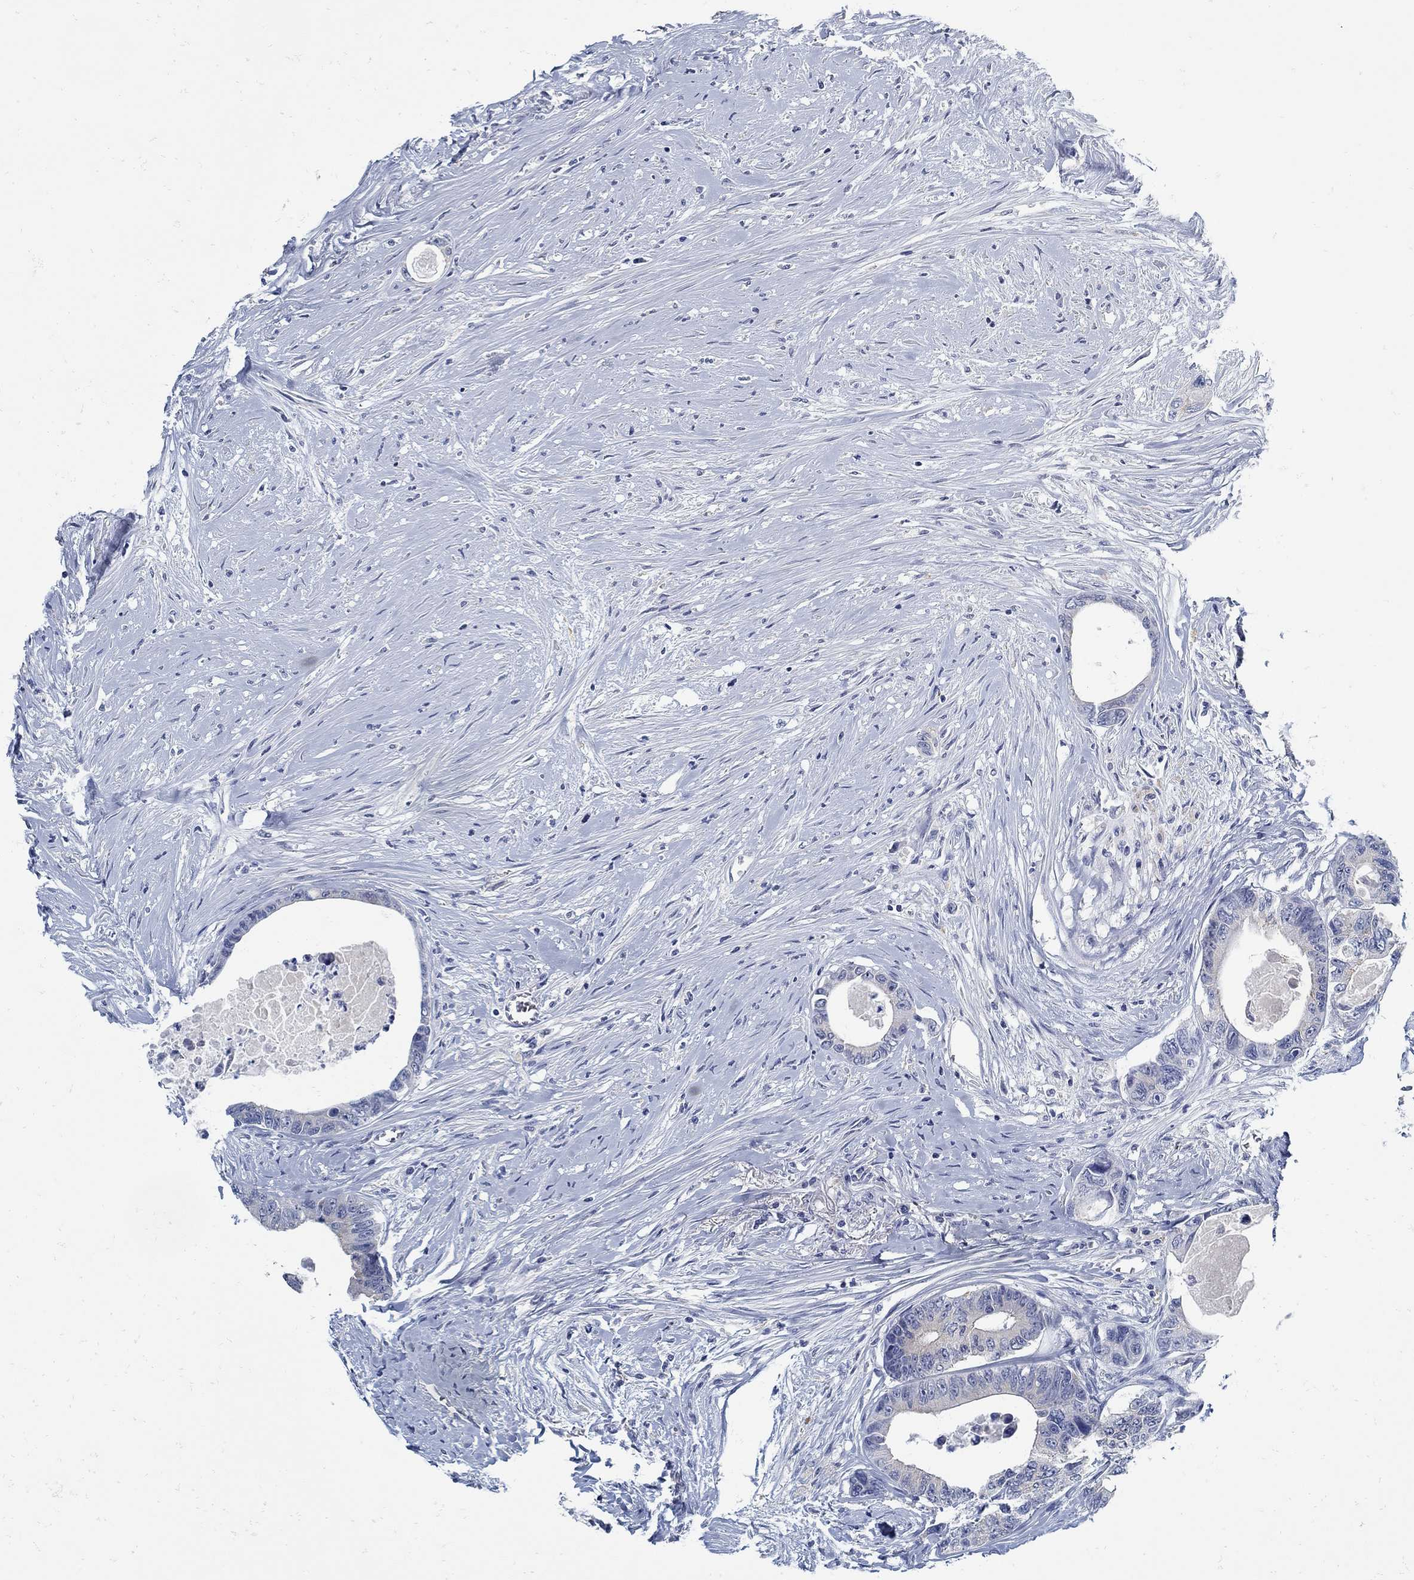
{"staining": {"intensity": "weak", "quantity": "<25%", "location": "cytoplasmic/membranous"}, "tissue": "colorectal cancer", "cell_type": "Tumor cells", "image_type": "cancer", "snomed": [{"axis": "morphology", "description": "Adenocarcinoma, NOS"}, {"axis": "topography", "description": "Rectum"}], "caption": "There is no significant expression in tumor cells of colorectal cancer.", "gene": "ZFAND4", "patient": {"sex": "male", "age": 59}}